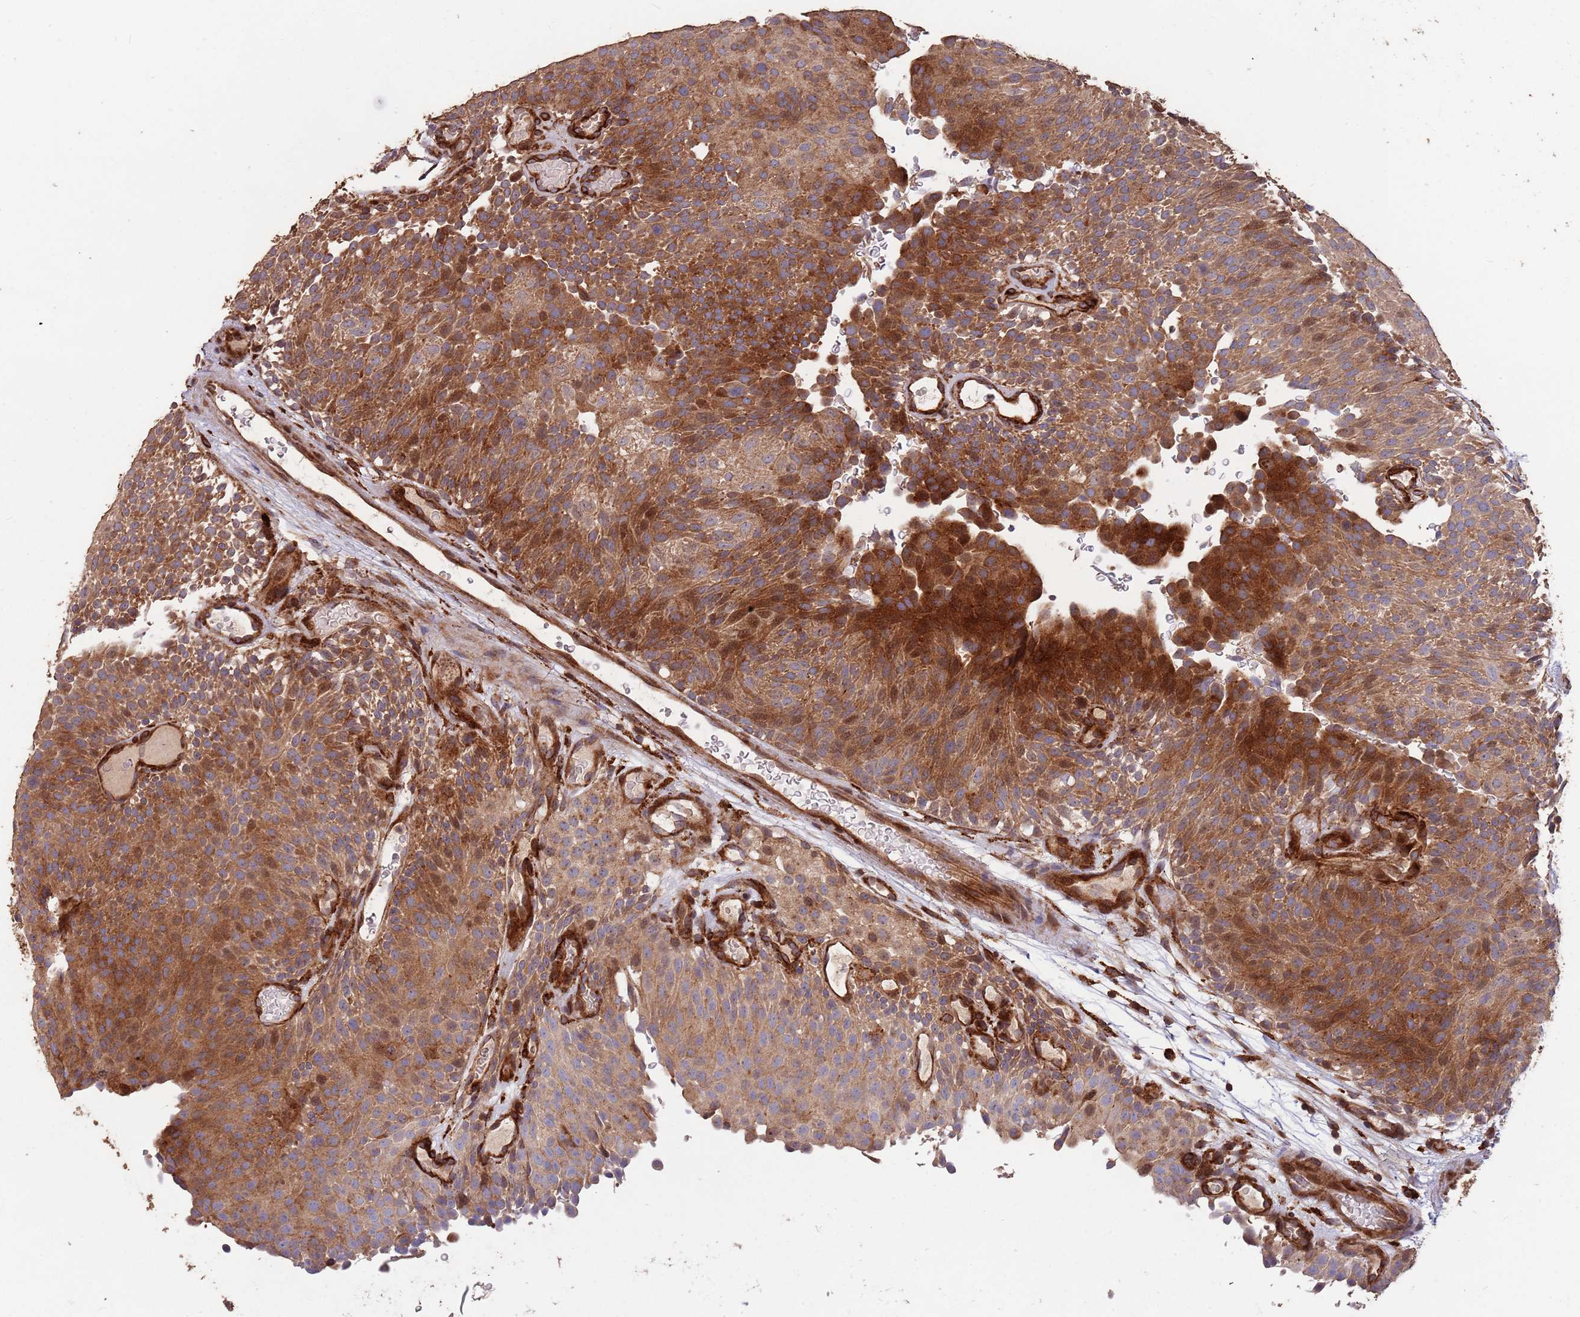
{"staining": {"intensity": "strong", "quantity": "25%-75%", "location": "cytoplasmic/membranous,nuclear"}, "tissue": "urothelial cancer", "cell_type": "Tumor cells", "image_type": "cancer", "snomed": [{"axis": "morphology", "description": "Urothelial carcinoma, Low grade"}, {"axis": "topography", "description": "Urinary bladder"}], "caption": "Human urothelial carcinoma (low-grade) stained with a brown dye demonstrates strong cytoplasmic/membranous and nuclear positive expression in about 25%-75% of tumor cells.", "gene": "ZNF428", "patient": {"sex": "male", "age": 78}}